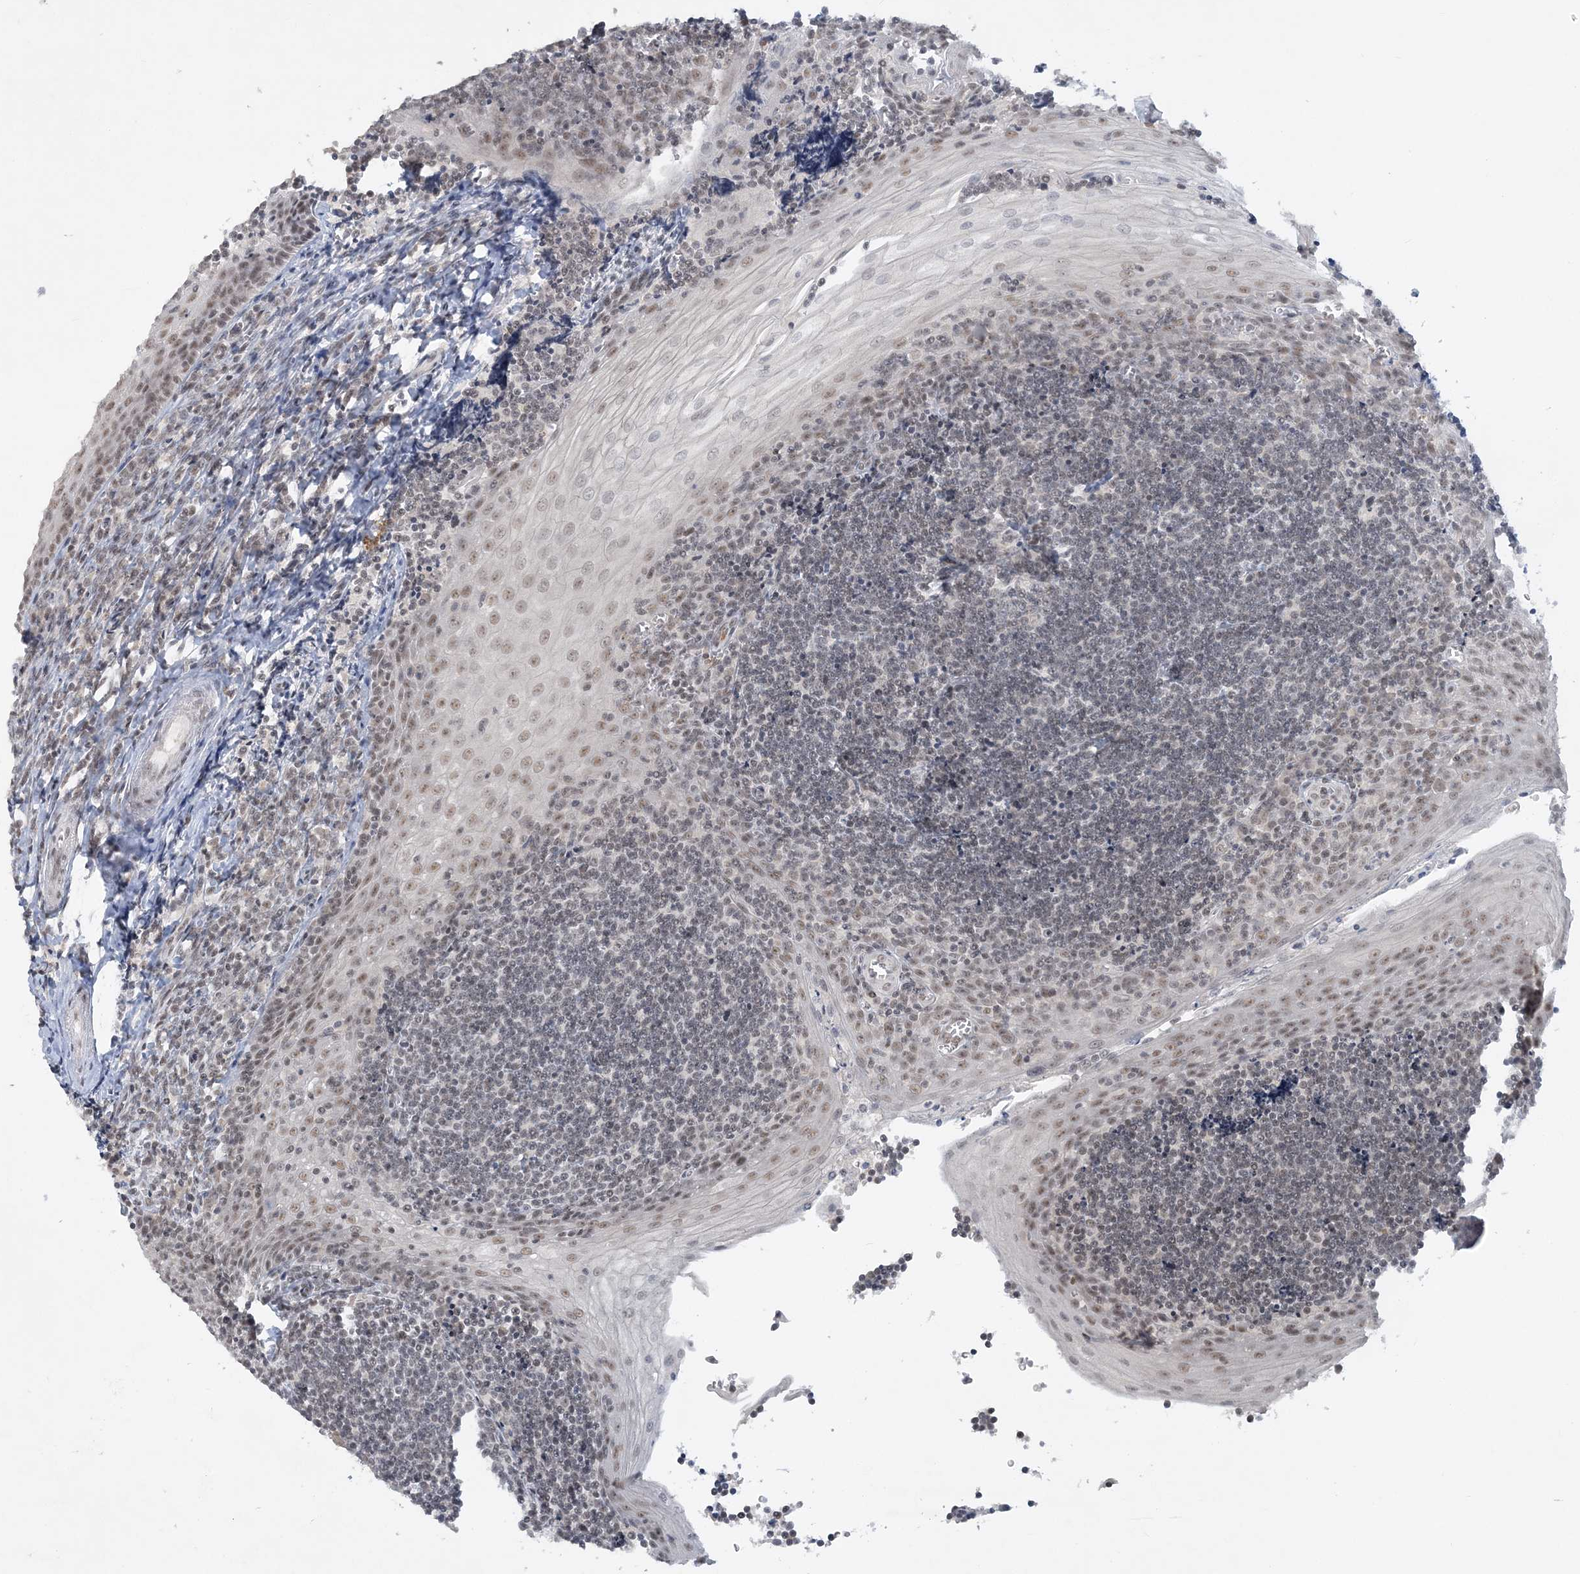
{"staining": {"intensity": "negative", "quantity": "none", "location": "none"}, "tissue": "tonsil", "cell_type": "Germinal center cells", "image_type": "normal", "snomed": [{"axis": "morphology", "description": "Normal tissue, NOS"}, {"axis": "topography", "description": "Tonsil"}], "caption": "The IHC photomicrograph has no significant positivity in germinal center cells of tonsil. (Brightfield microscopy of DAB immunohistochemistry at high magnification).", "gene": "KMT2D", "patient": {"sex": "male", "age": 27}}